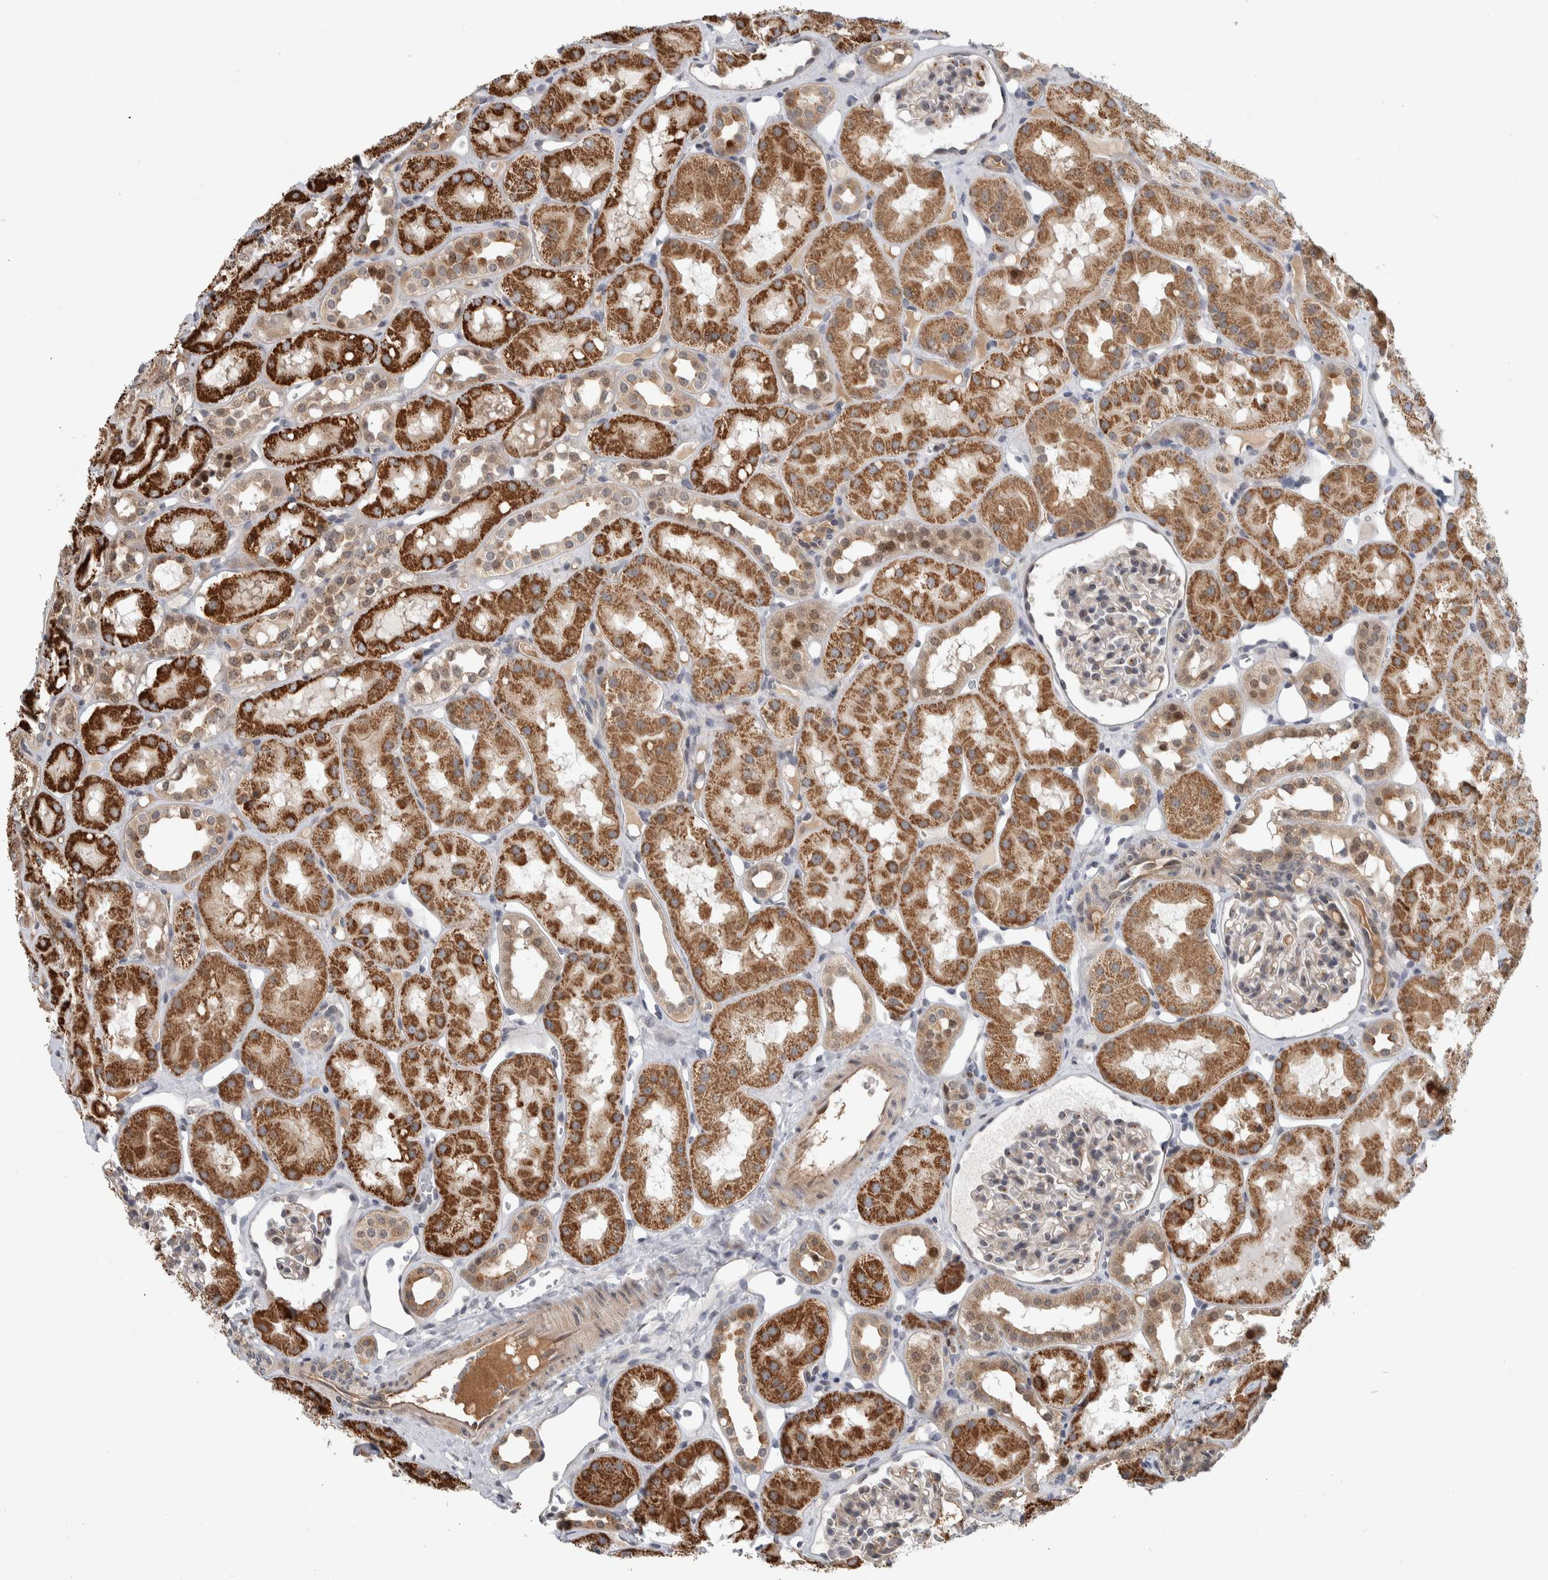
{"staining": {"intensity": "weak", "quantity": ">75%", "location": "cytoplasmic/membranous"}, "tissue": "kidney", "cell_type": "Cells in glomeruli", "image_type": "normal", "snomed": [{"axis": "morphology", "description": "Normal tissue, NOS"}, {"axis": "topography", "description": "Kidney"}], "caption": "The histopathology image shows staining of benign kidney, revealing weak cytoplasmic/membranous protein expression (brown color) within cells in glomeruli. The protein of interest is stained brown, and the nuclei are stained in blue (DAB (3,3'-diaminobenzidine) IHC with brightfield microscopy, high magnification).", "gene": "MSL1", "patient": {"sex": "male", "age": 16}}